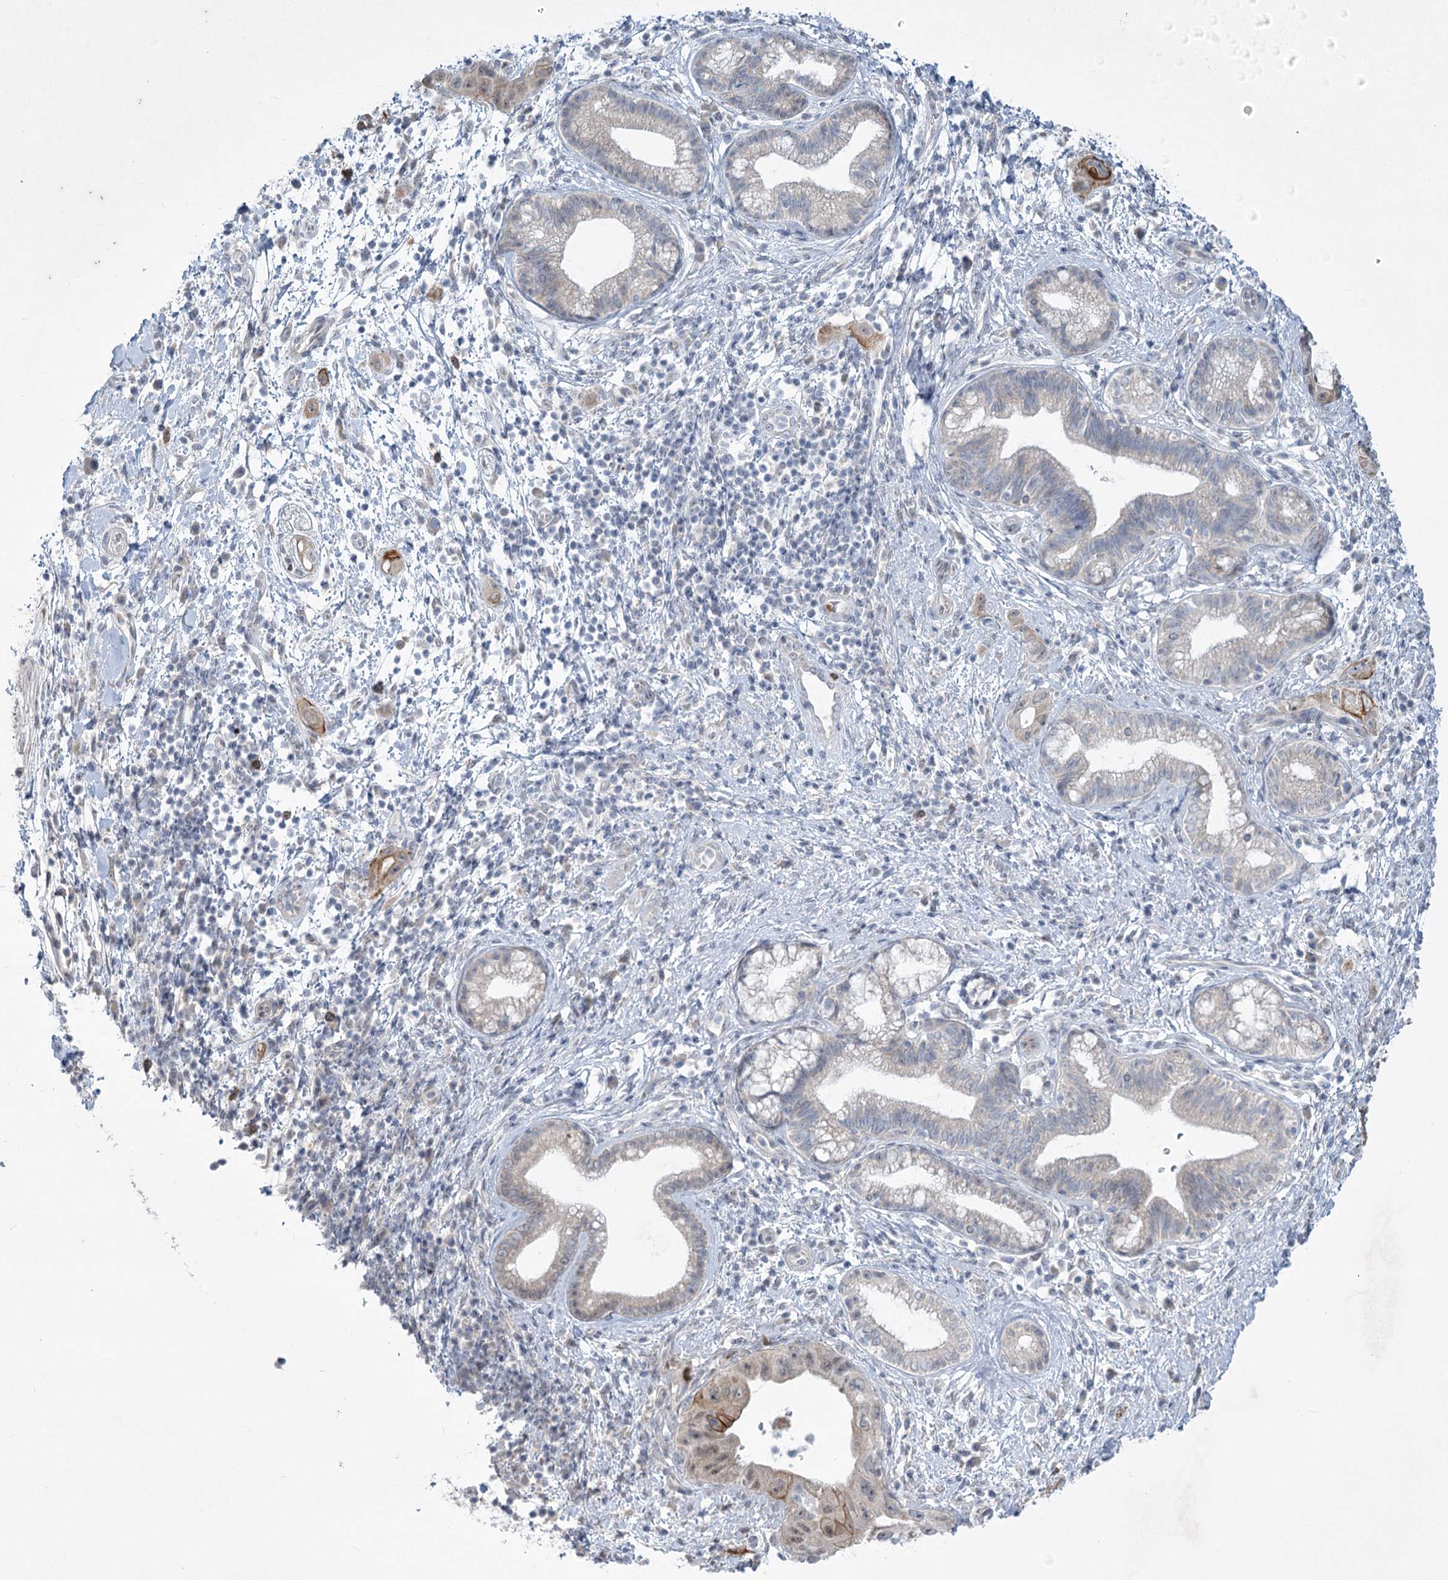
{"staining": {"intensity": "strong", "quantity": "<25%", "location": "cytoplasmic/membranous"}, "tissue": "pancreatic cancer", "cell_type": "Tumor cells", "image_type": "cancer", "snomed": [{"axis": "morphology", "description": "Adenocarcinoma, NOS"}, {"axis": "topography", "description": "Pancreas"}], "caption": "Pancreatic cancer (adenocarcinoma) stained with immunohistochemistry shows strong cytoplasmic/membranous staining in about <25% of tumor cells. Using DAB (brown) and hematoxylin (blue) stains, captured at high magnification using brightfield microscopy.", "gene": "ABITRAM", "patient": {"sex": "female", "age": 73}}